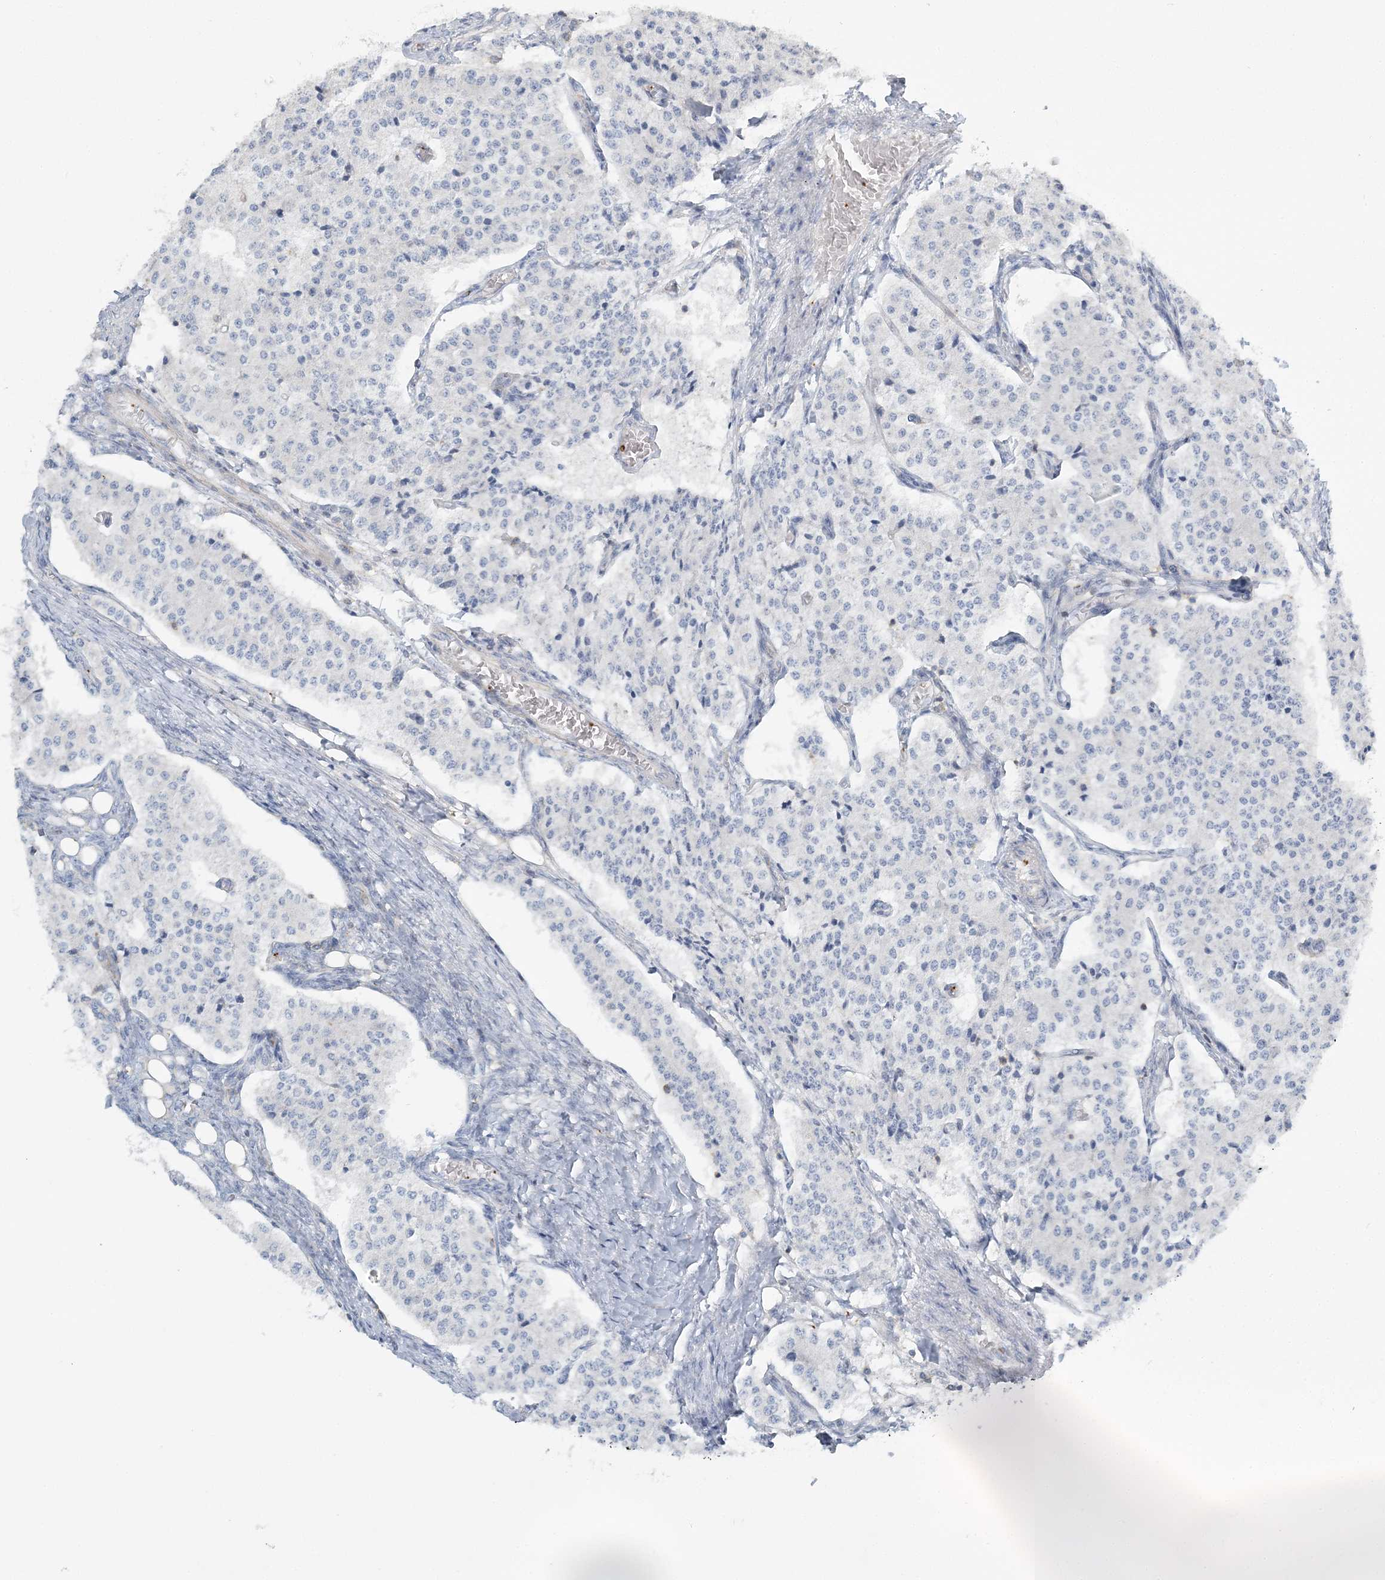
{"staining": {"intensity": "negative", "quantity": "none", "location": "none"}, "tissue": "carcinoid", "cell_type": "Tumor cells", "image_type": "cancer", "snomed": [{"axis": "morphology", "description": "Carcinoid, malignant, NOS"}, {"axis": "topography", "description": "Colon"}], "caption": "Malignant carcinoid was stained to show a protein in brown. There is no significant positivity in tumor cells.", "gene": "CUEDC2", "patient": {"sex": "female", "age": 52}}